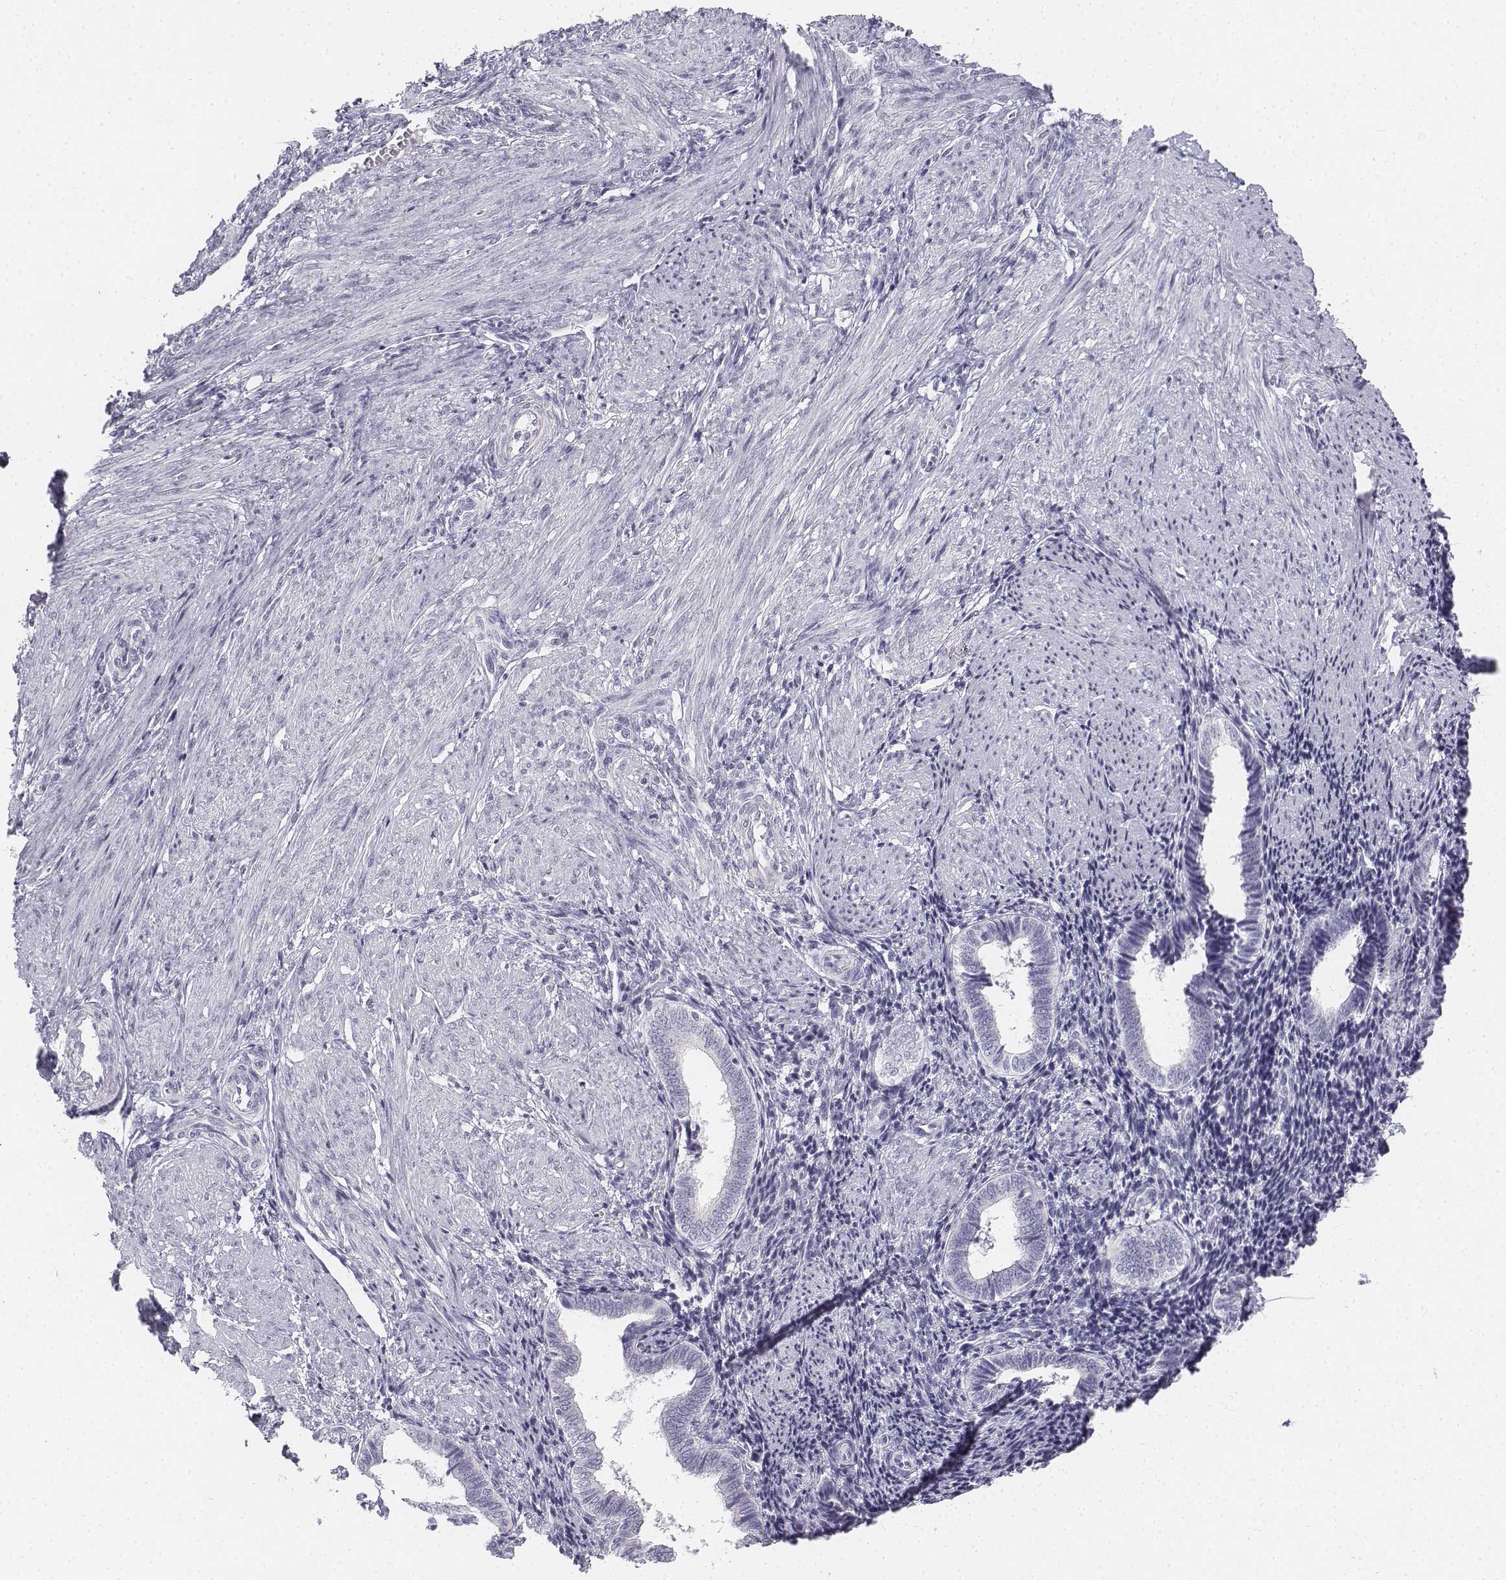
{"staining": {"intensity": "negative", "quantity": "none", "location": "none"}, "tissue": "endometrium", "cell_type": "Cells in endometrial stroma", "image_type": "normal", "snomed": [{"axis": "morphology", "description": "Normal tissue, NOS"}, {"axis": "topography", "description": "Endometrium"}], "caption": "Immunohistochemical staining of normal endometrium shows no significant expression in cells in endometrial stroma. (DAB (3,3'-diaminobenzidine) IHC visualized using brightfield microscopy, high magnification).", "gene": "UCN2", "patient": {"sex": "female", "age": 42}}